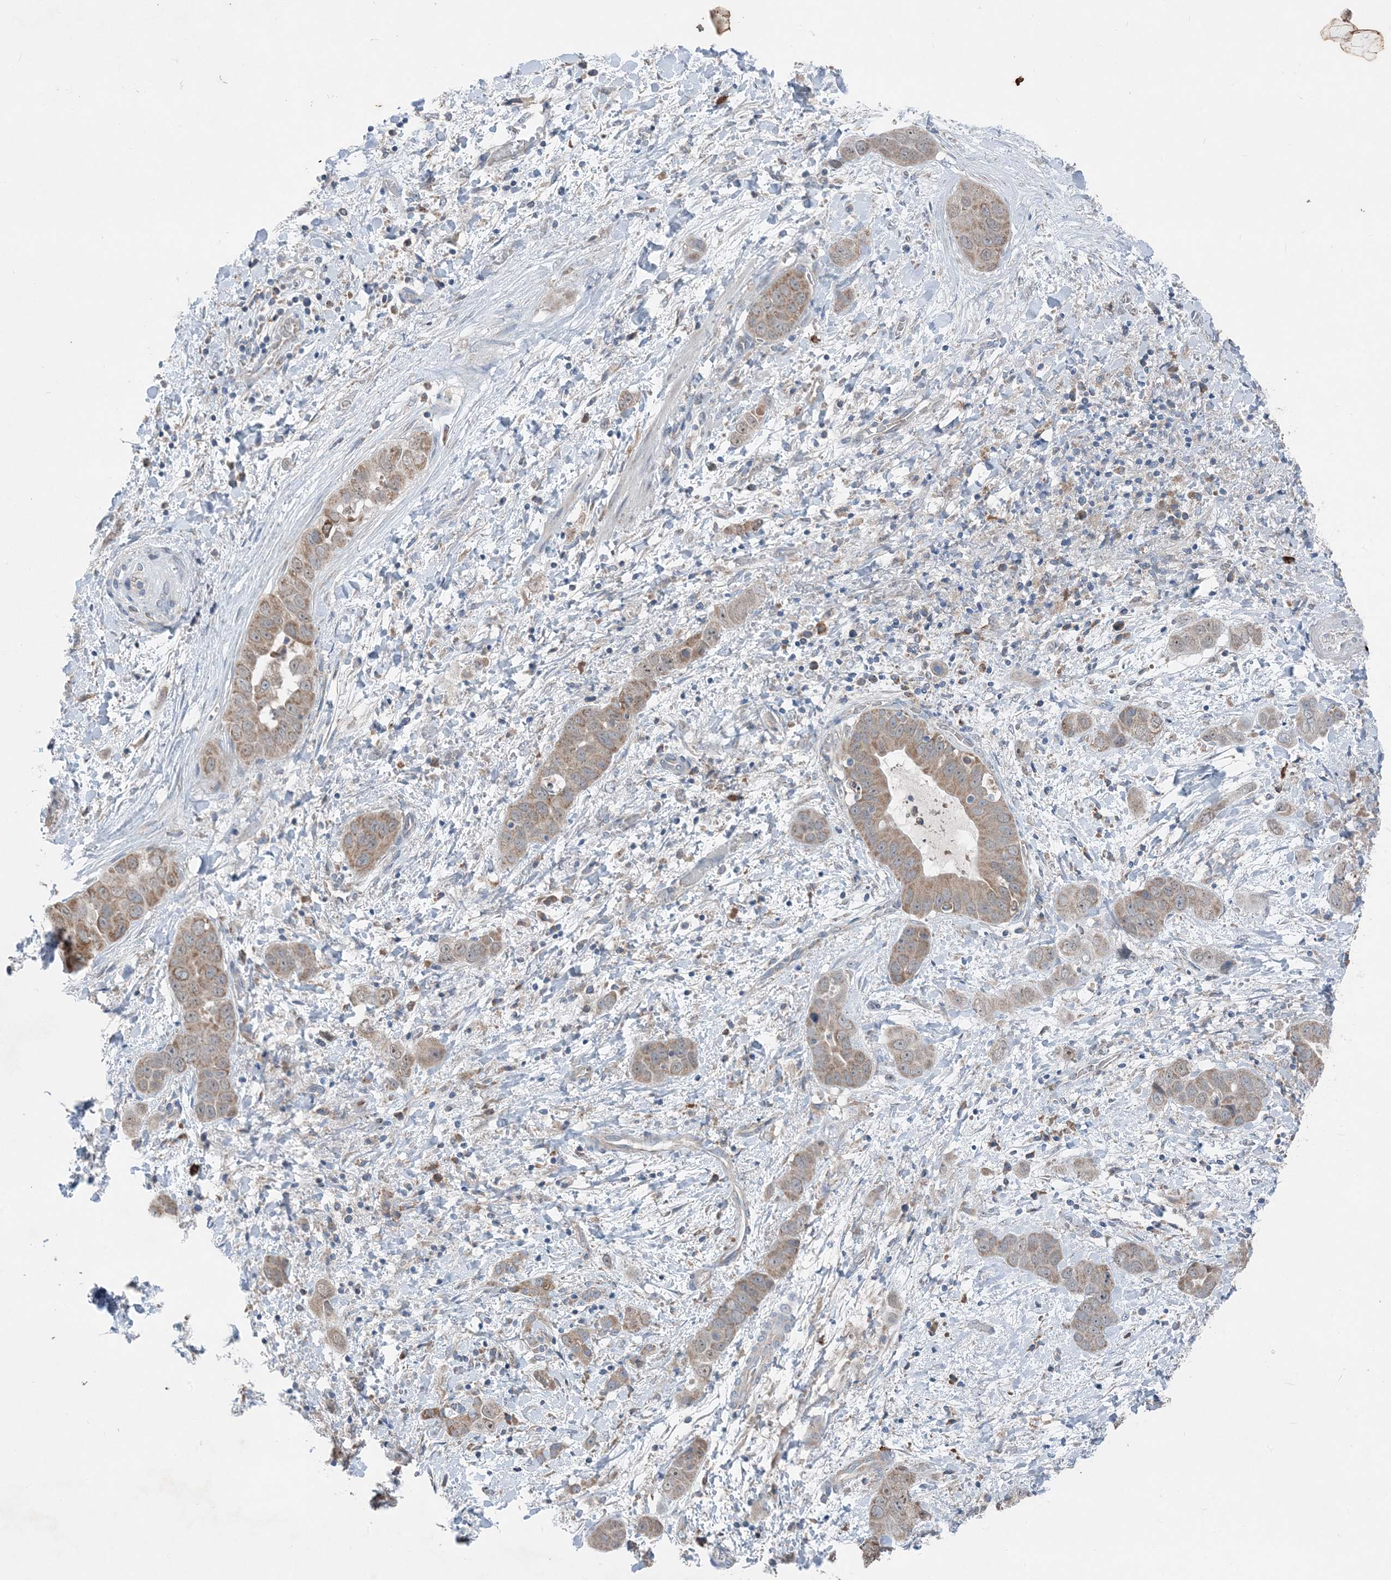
{"staining": {"intensity": "weak", "quantity": ">75%", "location": "cytoplasmic/membranous"}, "tissue": "liver cancer", "cell_type": "Tumor cells", "image_type": "cancer", "snomed": [{"axis": "morphology", "description": "Cholangiocarcinoma"}, {"axis": "topography", "description": "Liver"}], "caption": "Weak cytoplasmic/membranous protein expression is present in about >75% of tumor cells in liver cancer. Using DAB (3,3'-diaminobenzidine) (brown) and hematoxylin (blue) stains, captured at high magnification using brightfield microscopy.", "gene": "DHX30", "patient": {"sex": "female", "age": 52}}